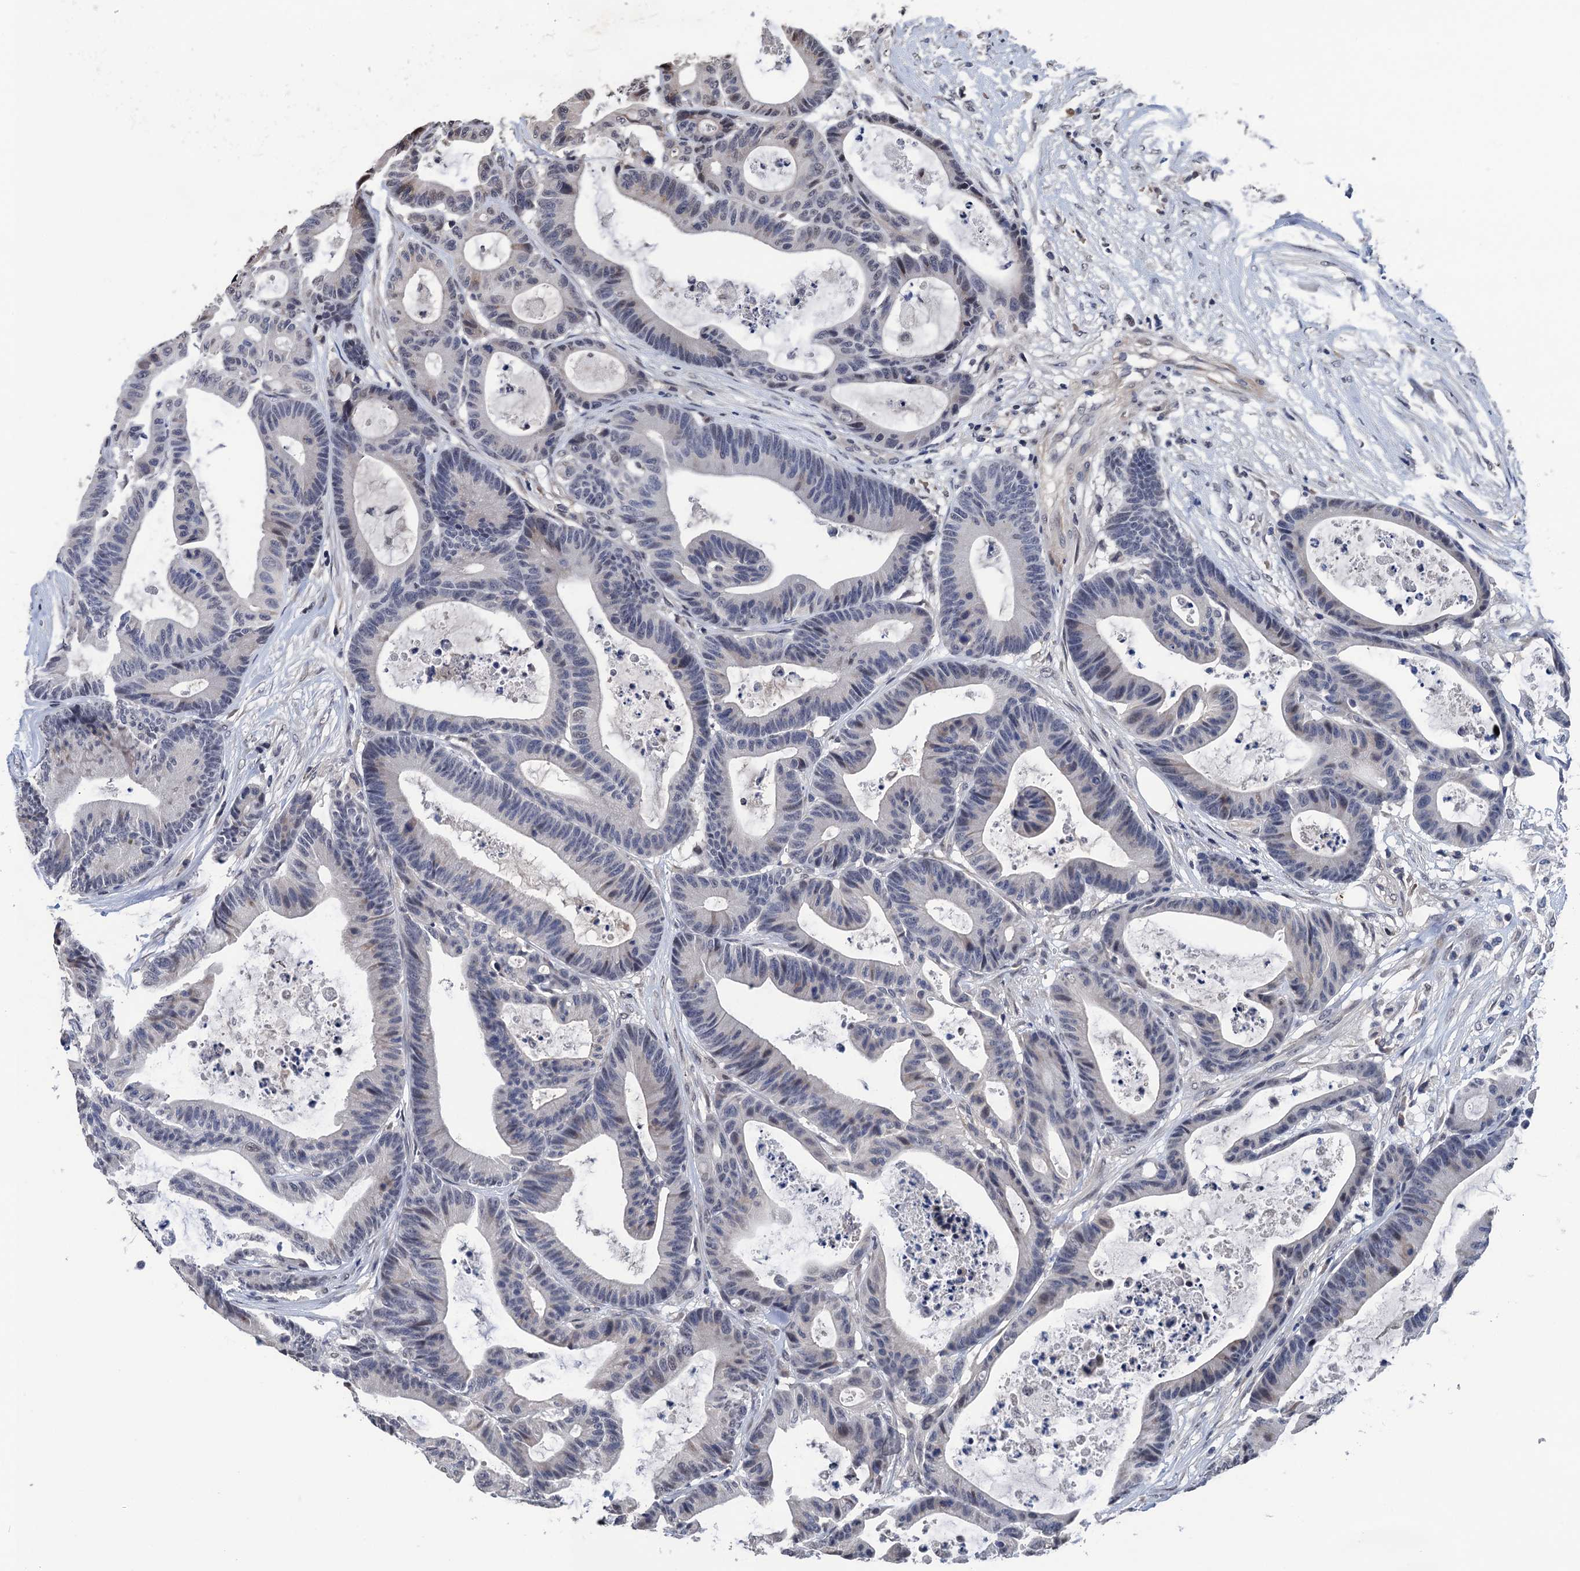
{"staining": {"intensity": "negative", "quantity": "none", "location": "none"}, "tissue": "colorectal cancer", "cell_type": "Tumor cells", "image_type": "cancer", "snomed": [{"axis": "morphology", "description": "Adenocarcinoma, NOS"}, {"axis": "topography", "description": "Colon"}], "caption": "IHC image of adenocarcinoma (colorectal) stained for a protein (brown), which exhibits no expression in tumor cells.", "gene": "ART5", "patient": {"sex": "female", "age": 84}}